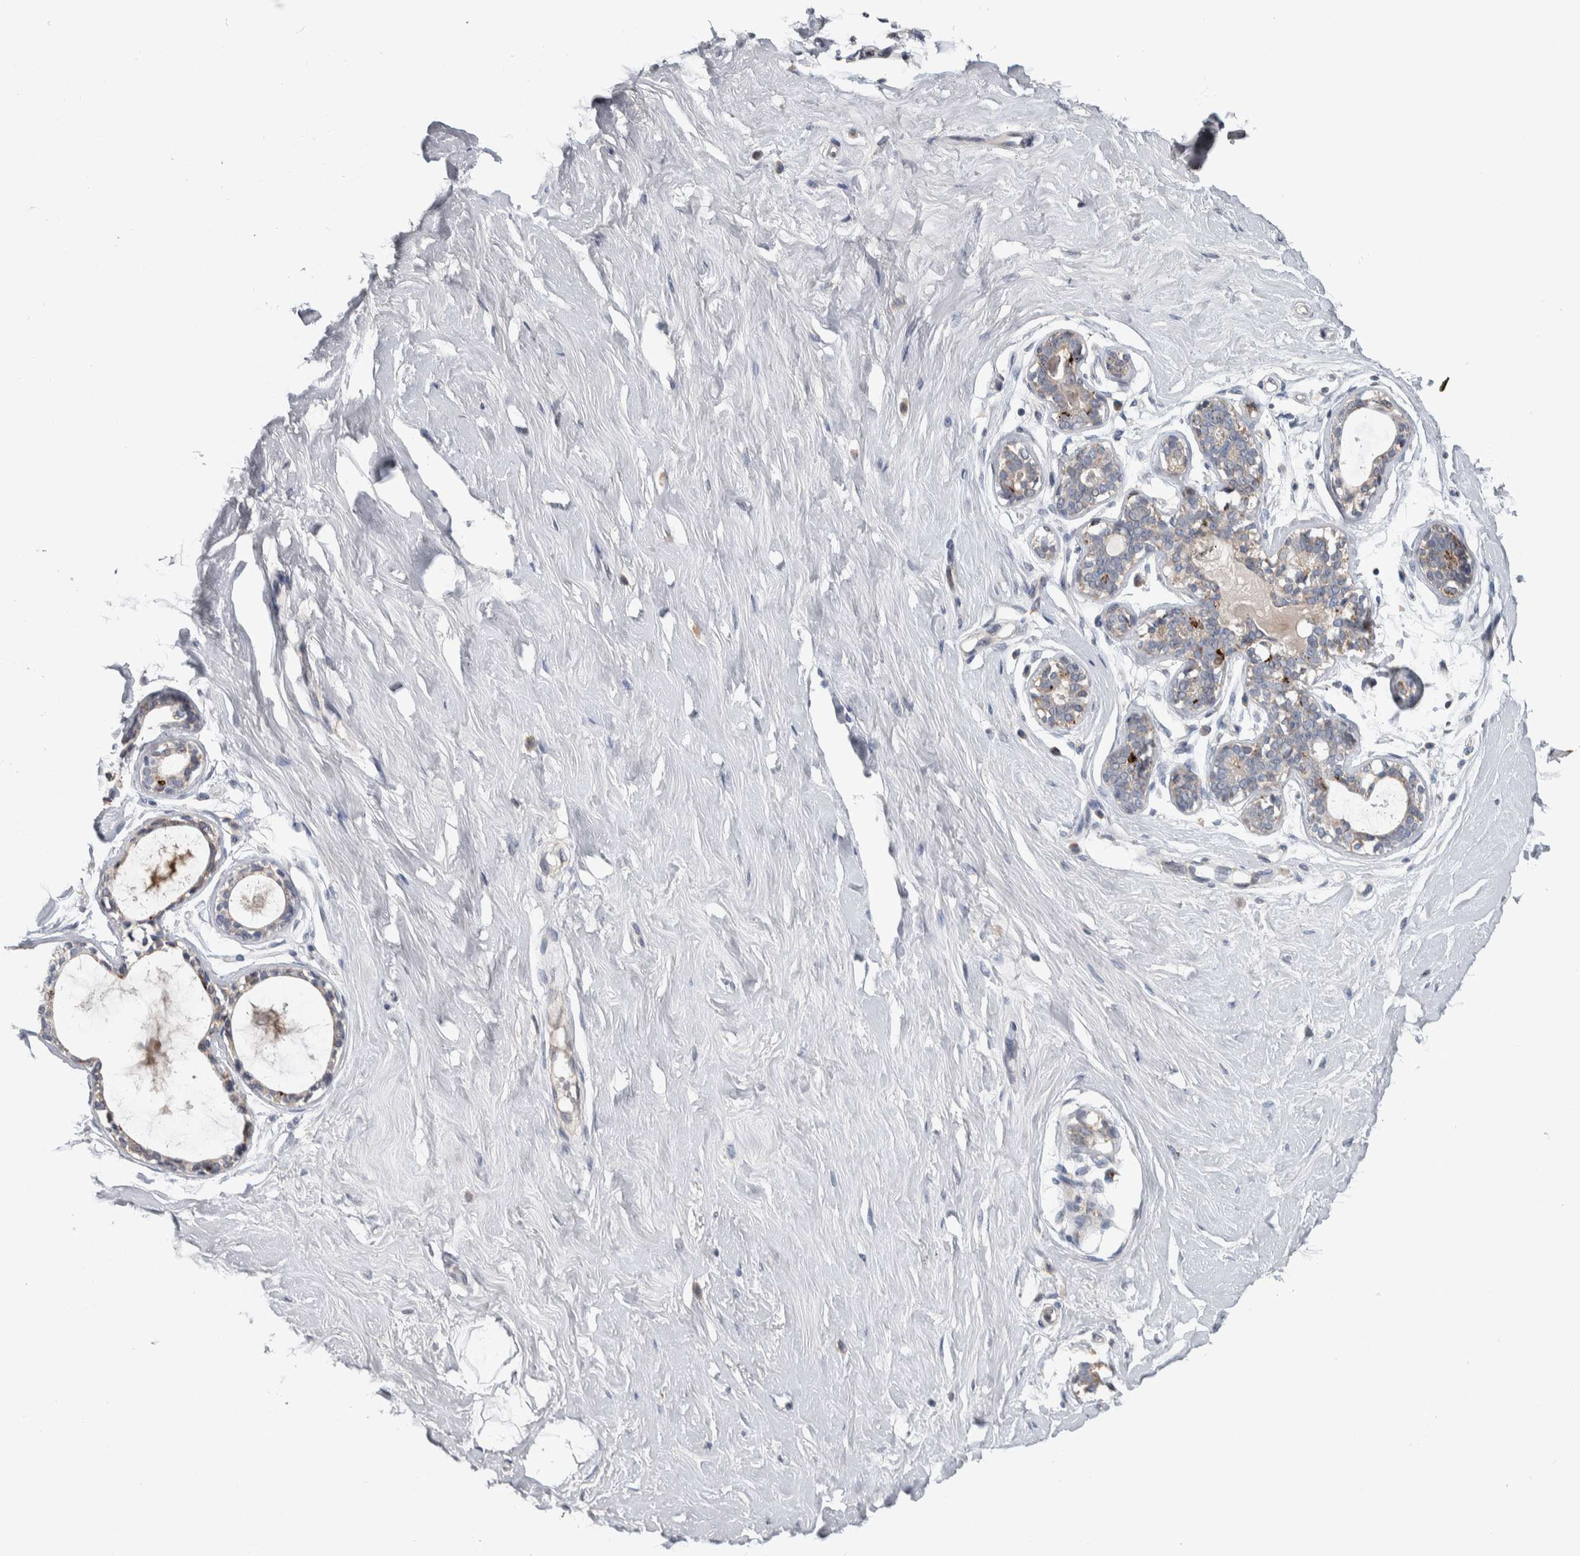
{"staining": {"intensity": "negative", "quantity": "none", "location": "none"}, "tissue": "breast", "cell_type": "Adipocytes", "image_type": "normal", "snomed": [{"axis": "morphology", "description": "Normal tissue, NOS"}, {"axis": "topography", "description": "Breast"}], "caption": "Breast was stained to show a protein in brown. There is no significant staining in adipocytes.", "gene": "FAM83G", "patient": {"sex": "female", "age": 23}}